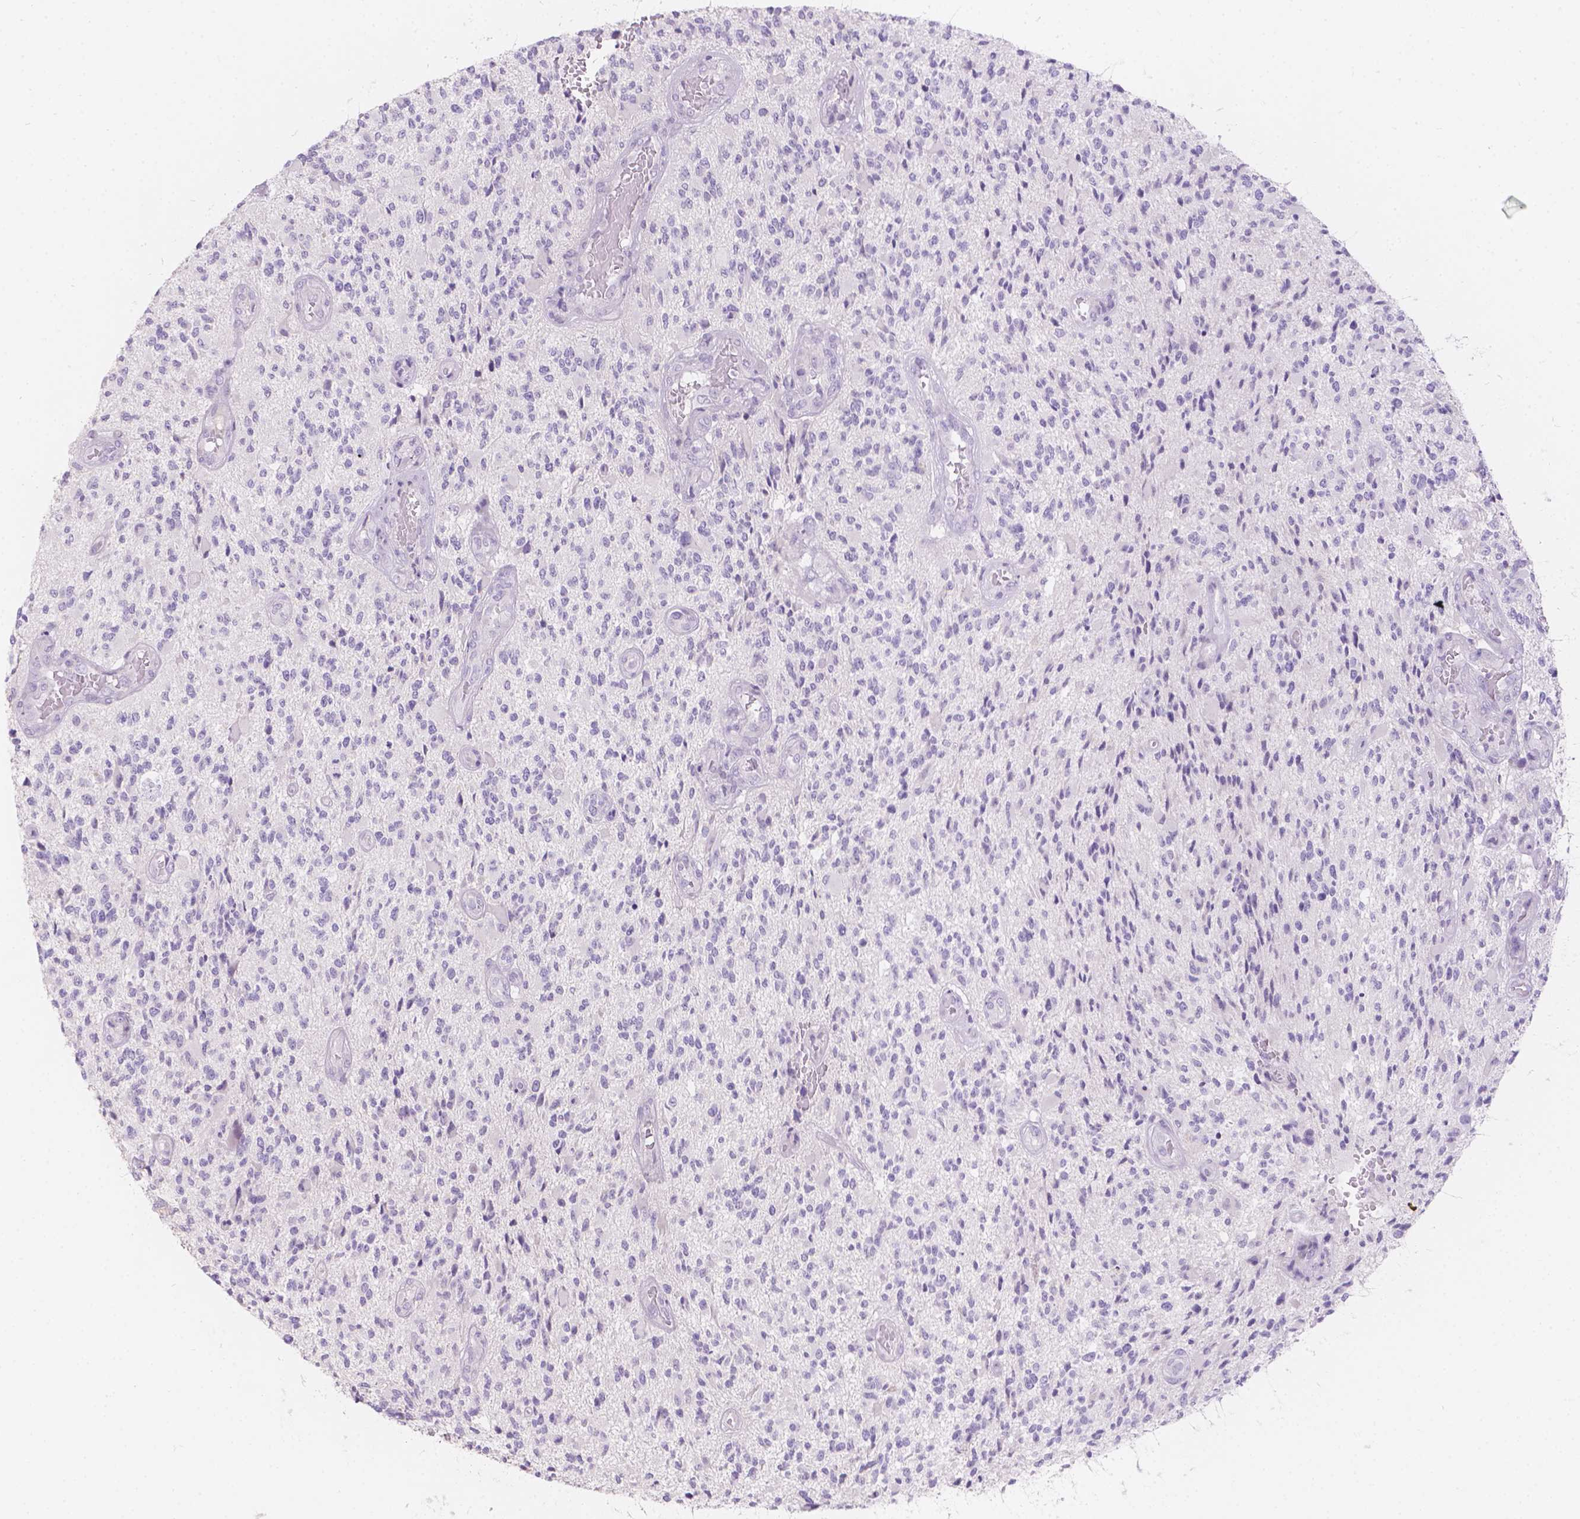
{"staining": {"intensity": "negative", "quantity": "none", "location": "none"}, "tissue": "glioma", "cell_type": "Tumor cells", "image_type": "cancer", "snomed": [{"axis": "morphology", "description": "Glioma, malignant, High grade"}, {"axis": "topography", "description": "Brain"}], "caption": "High magnification brightfield microscopy of malignant high-grade glioma stained with DAB (3,3'-diaminobenzidine) (brown) and counterstained with hematoxylin (blue): tumor cells show no significant positivity.", "gene": "HTN3", "patient": {"sex": "female", "age": 63}}